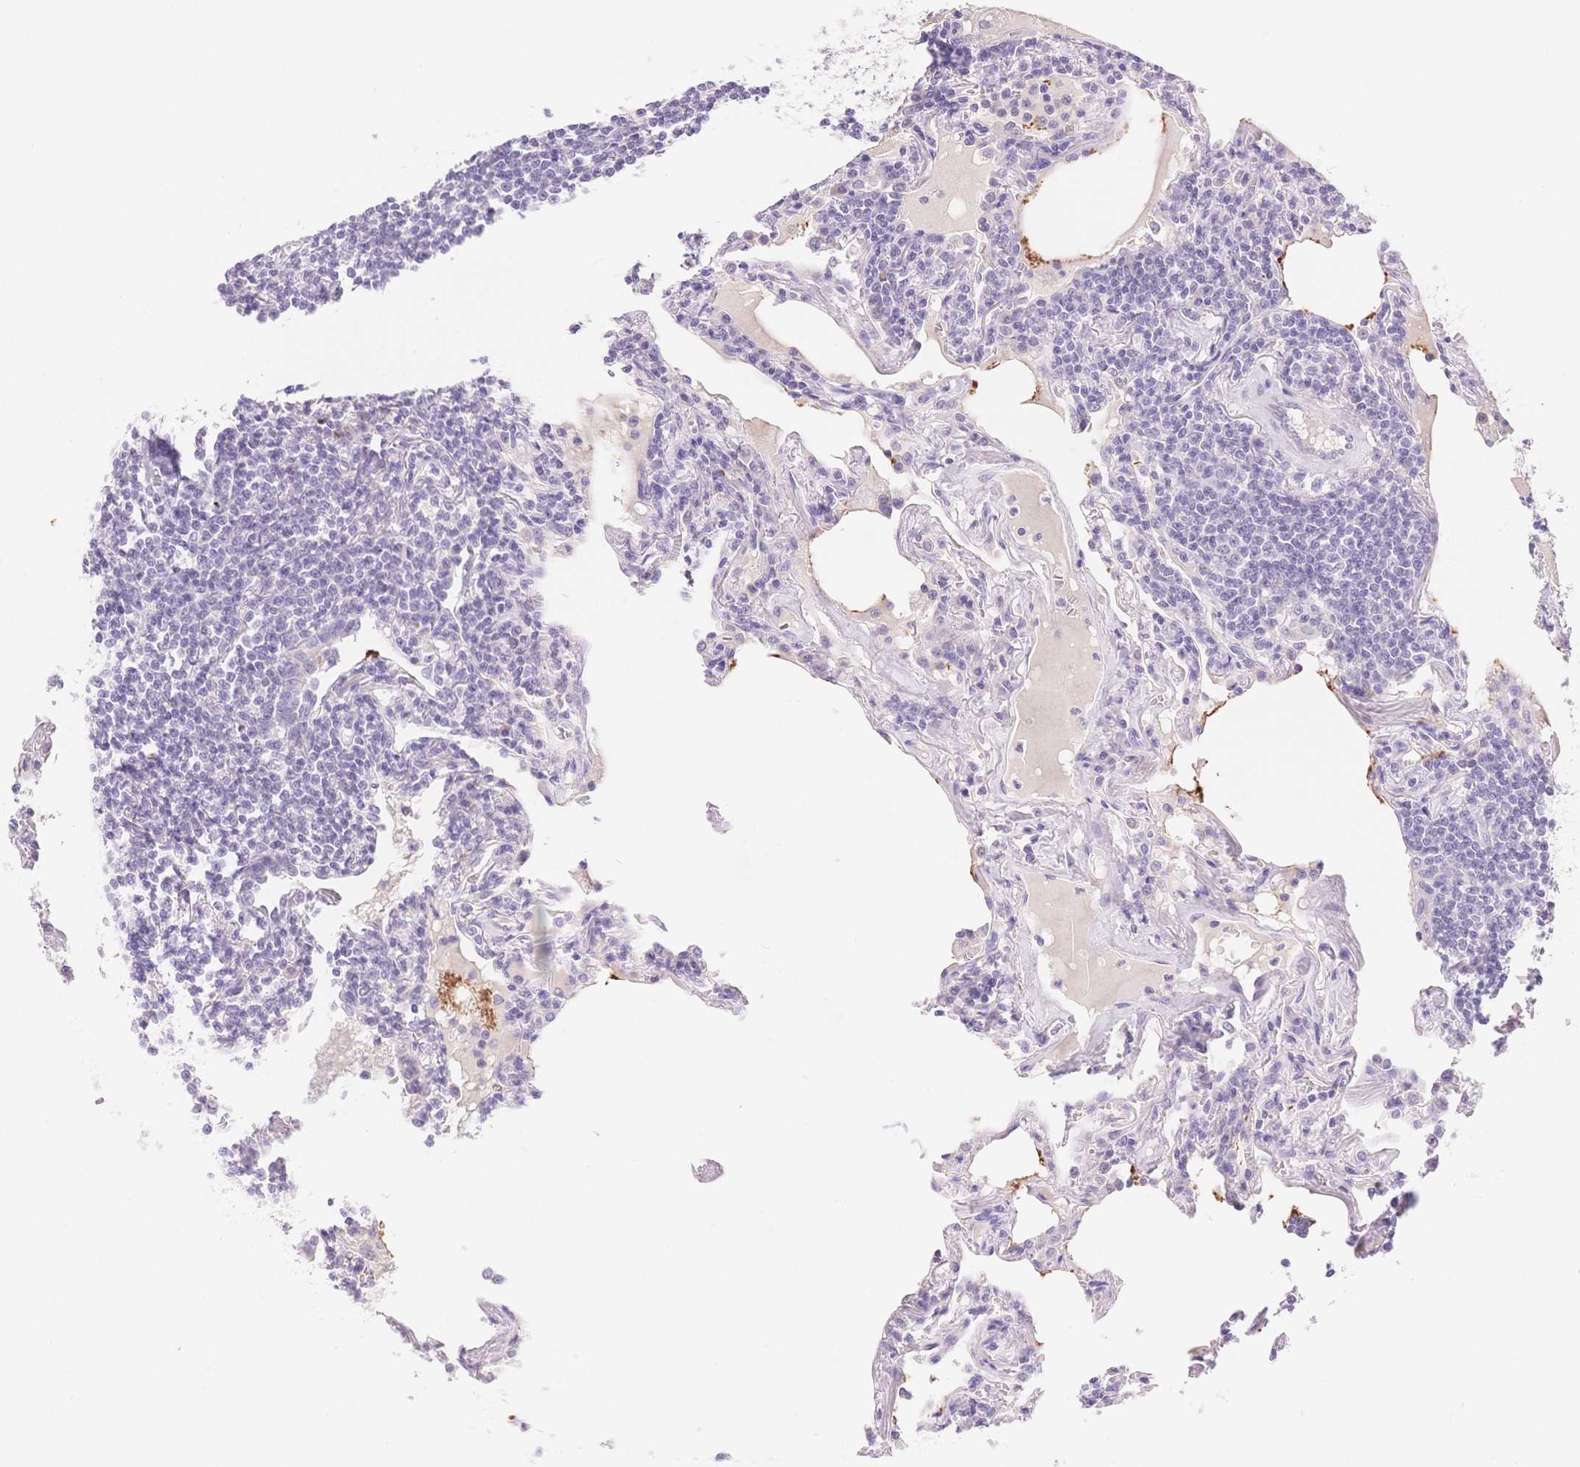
{"staining": {"intensity": "negative", "quantity": "none", "location": "none"}, "tissue": "lymphoma", "cell_type": "Tumor cells", "image_type": "cancer", "snomed": [{"axis": "morphology", "description": "Malignant lymphoma, non-Hodgkin's type, Low grade"}, {"axis": "topography", "description": "Lung"}], "caption": "Immunohistochemistry (IHC) photomicrograph of human lymphoma stained for a protein (brown), which exhibits no expression in tumor cells.", "gene": "MYOM1", "patient": {"sex": "female", "age": 71}}